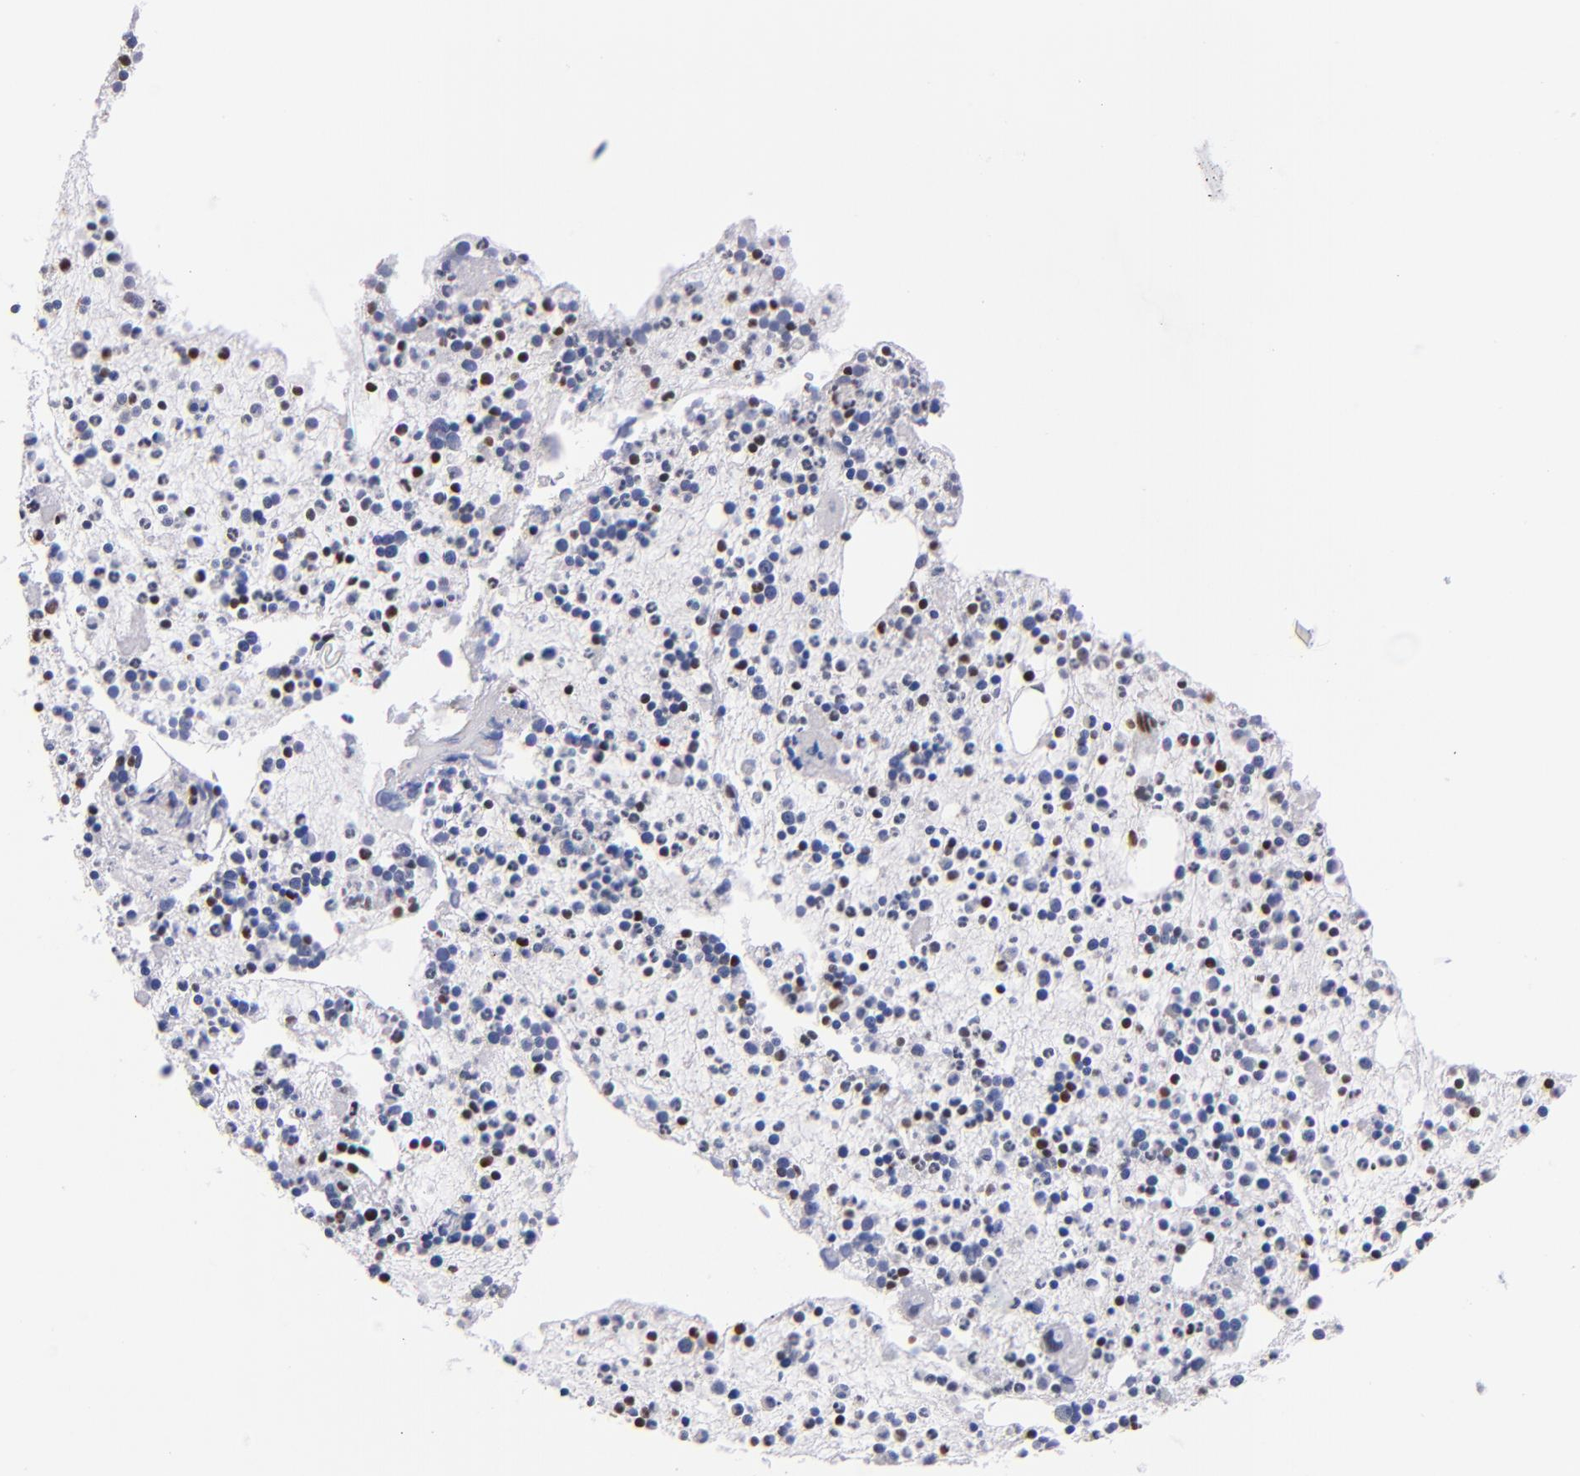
{"staining": {"intensity": "moderate", "quantity": "<25%", "location": "nuclear"}, "tissue": "bone marrow", "cell_type": "Hematopoietic cells", "image_type": "normal", "snomed": [{"axis": "morphology", "description": "Normal tissue, NOS"}, {"axis": "topography", "description": "Bone marrow"}], "caption": "Moderate nuclear protein staining is present in approximately <25% of hematopoietic cells in bone marrow. (DAB IHC with brightfield microscopy, high magnification).", "gene": "IFI16", "patient": {"sex": "male", "age": 15}}